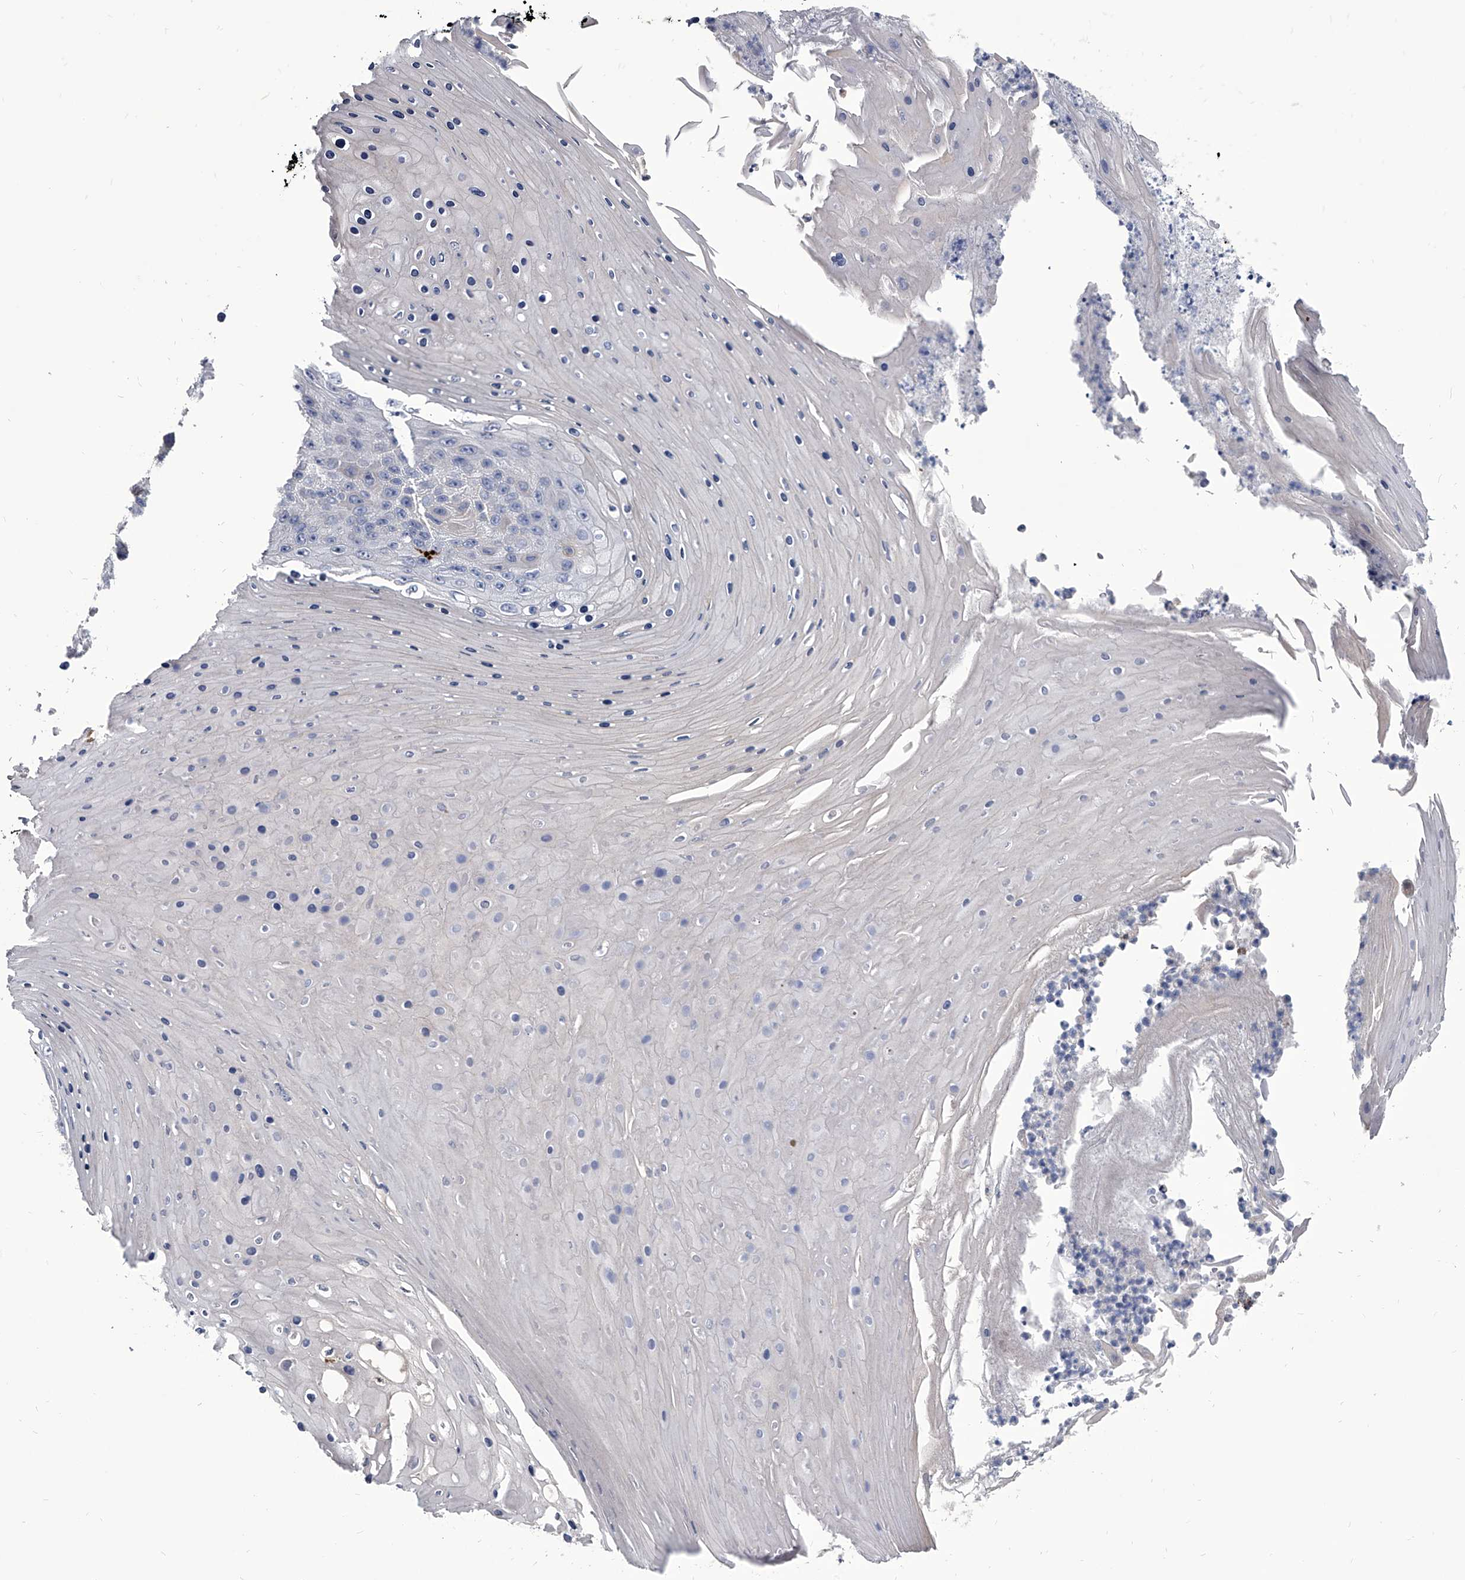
{"staining": {"intensity": "negative", "quantity": "none", "location": "none"}, "tissue": "skin cancer", "cell_type": "Tumor cells", "image_type": "cancer", "snomed": [{"axis": "morphology", "description": "Squamous cell carcinoma, NOS"}, {"axis": "topography", "description": "Skin"}], "caption": "High power microscopy micrograph of an immunohistochemistry (IHC) image of squamous cell carcinoma (skin), revealing no significant expression in tumor cells.", "gene": "SPP1", "patient": {"sex": "female", "age": 88}}